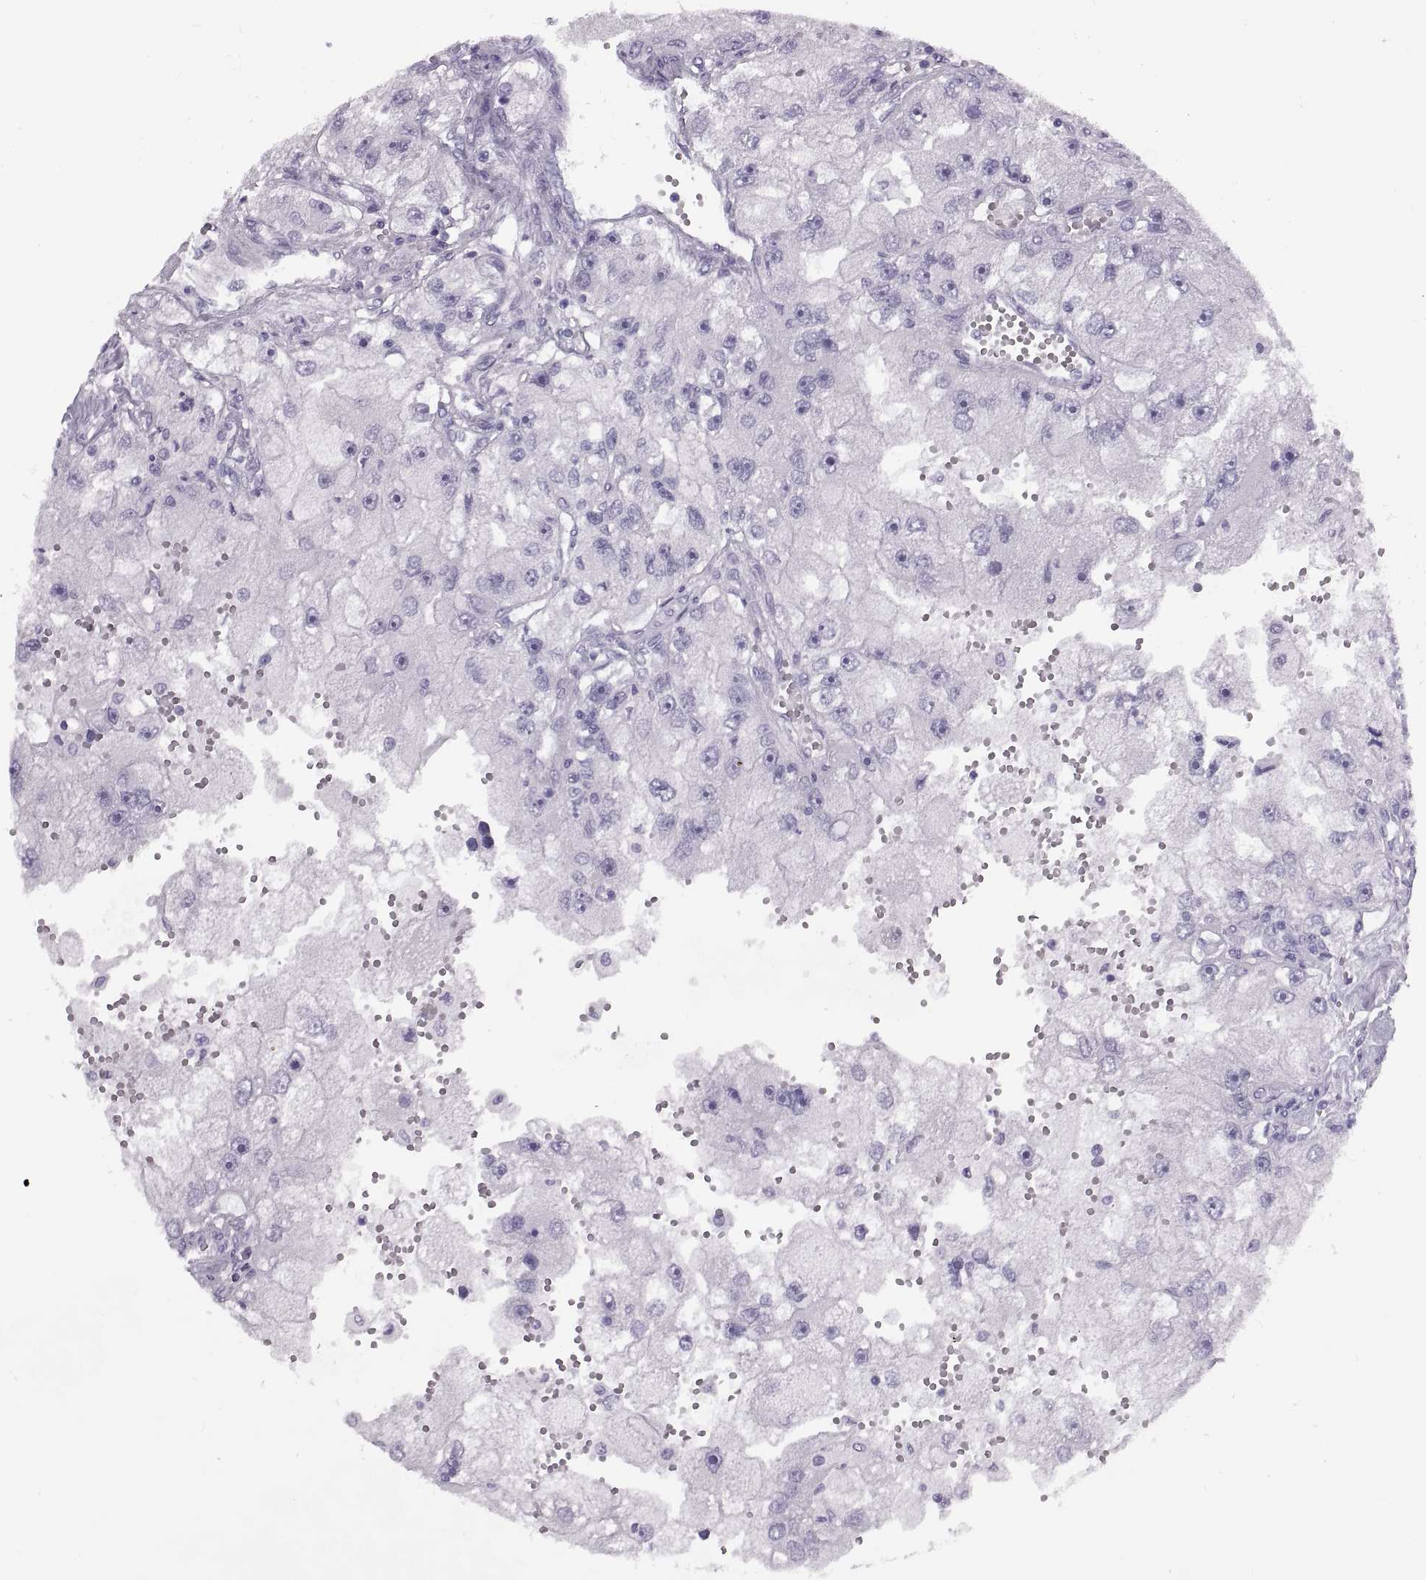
{"staining": {"intensity": "negative", "quantity": "none", "location": "none"}, "tissue": "renal cancer", "cell_type": "Tumor cells", "image_type": "cancer", "snomed": [{"axis": "morphology", "description": "Adenocarcinoma, NOS"}, {"axis": "topography", "description": "Kidney"}], "caption": "Immunohistochemical staining of human adenocarcinoma (renal) exhibits no significant staining in tumor cells.", "gene": "RLBP1", "patient": {"sex": "male", "age": 63}}